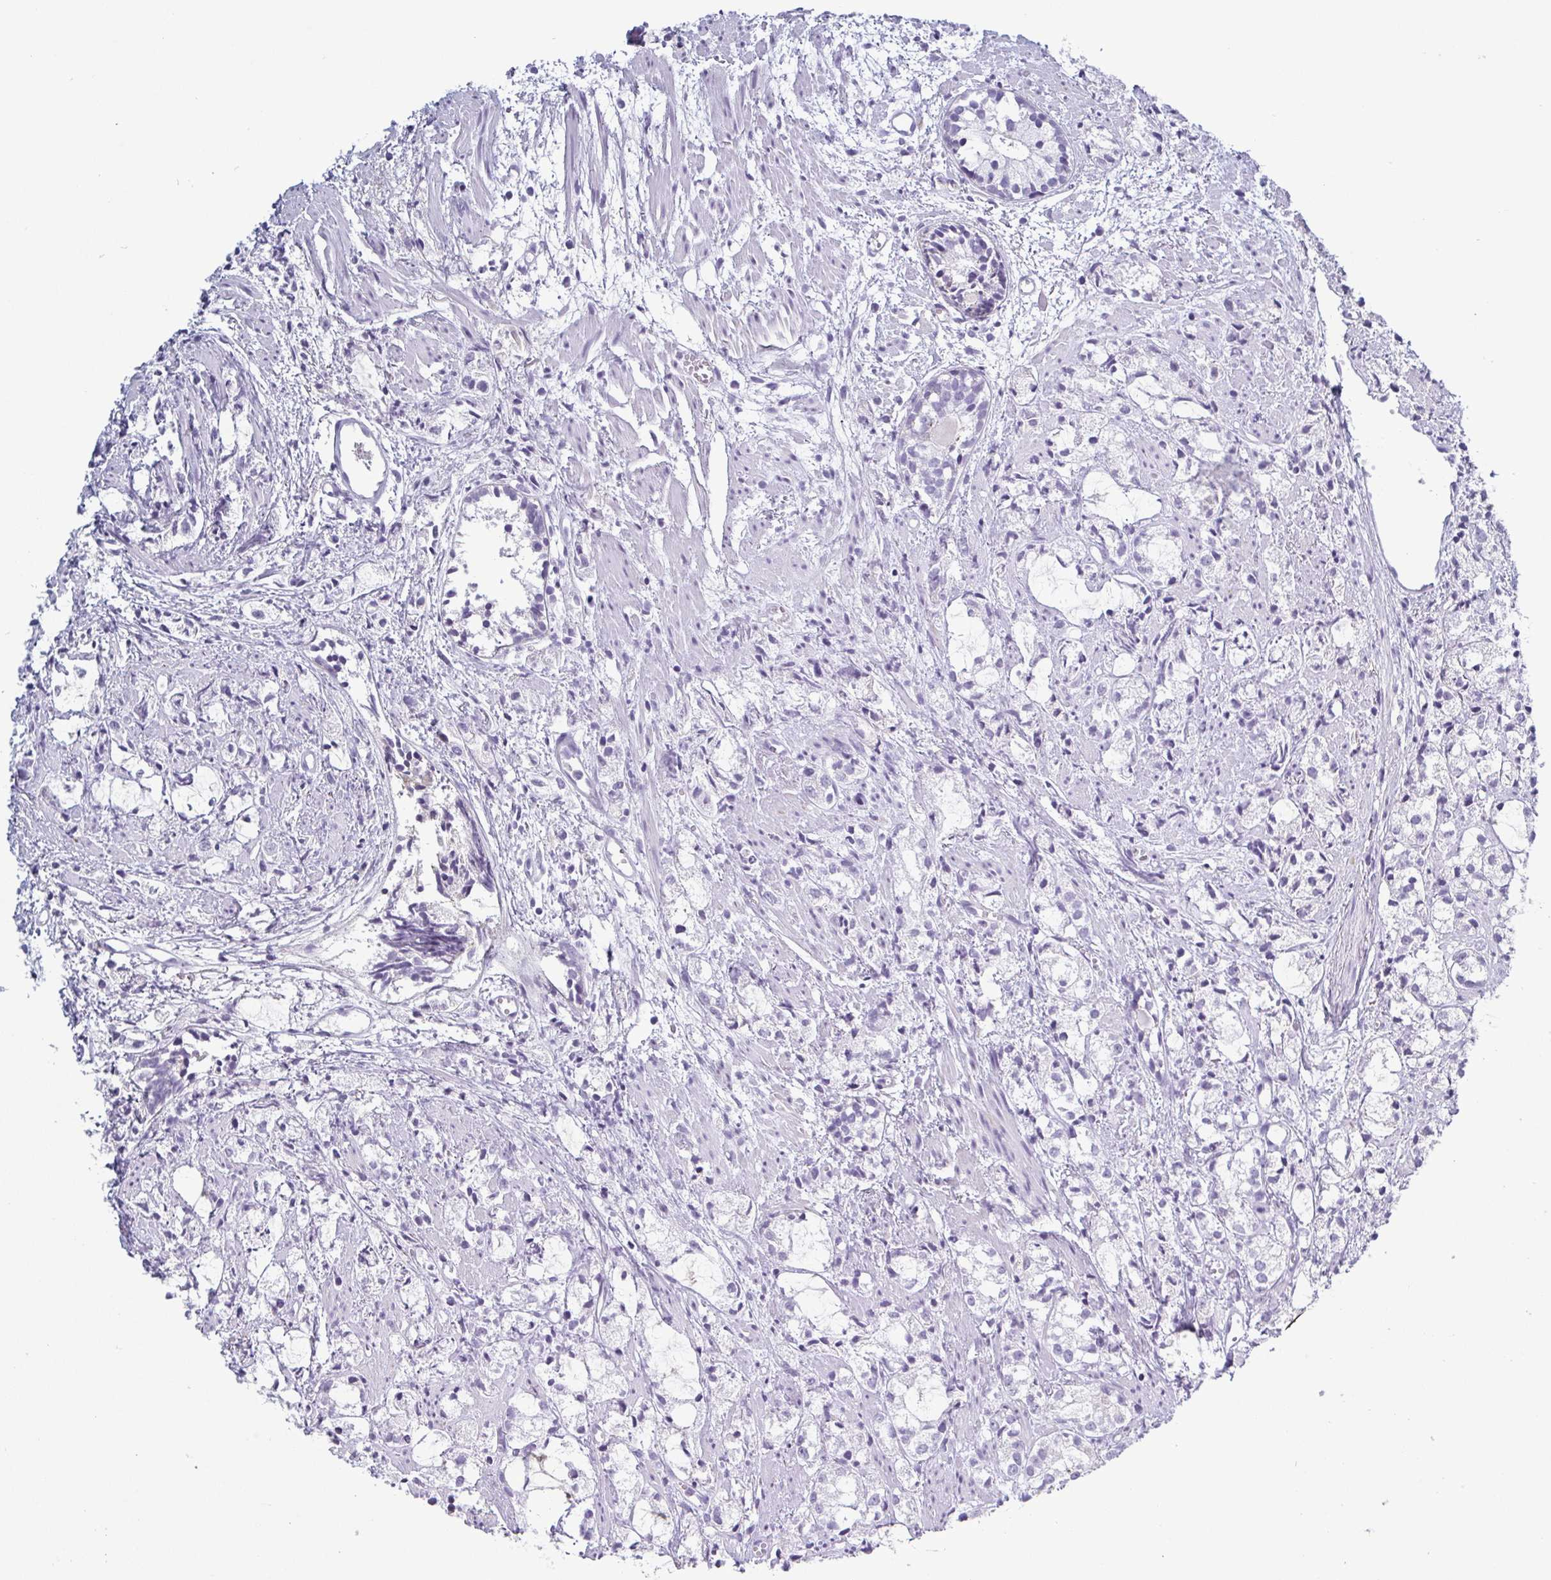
{"staining": {"intensity": "negative", "quantity": "none", "location": "none"}, "tissue": "prostate cancer", "cell_type": "Tumor cells", "image_type": "cancer", "snomed": [{"axis": "morphology", "description": "Adenocarcinoma, High grade"}, {"axis": "topography", "description": "Prostate"}], "caption": "IHC histopathology image of prostate adenocarcinoma (high-grade) stained for a protein (brown), which reveals no staining in tumor cells. (Stains: DAB (3,3'-diaminobenzidine) immunohistochemistry (IHC) with hematoxylin counter stain, Microscopy: brightfield microscopy at high magnification).", "gene": "KRT10", "patient": {"sex": "male", "age": 85}}